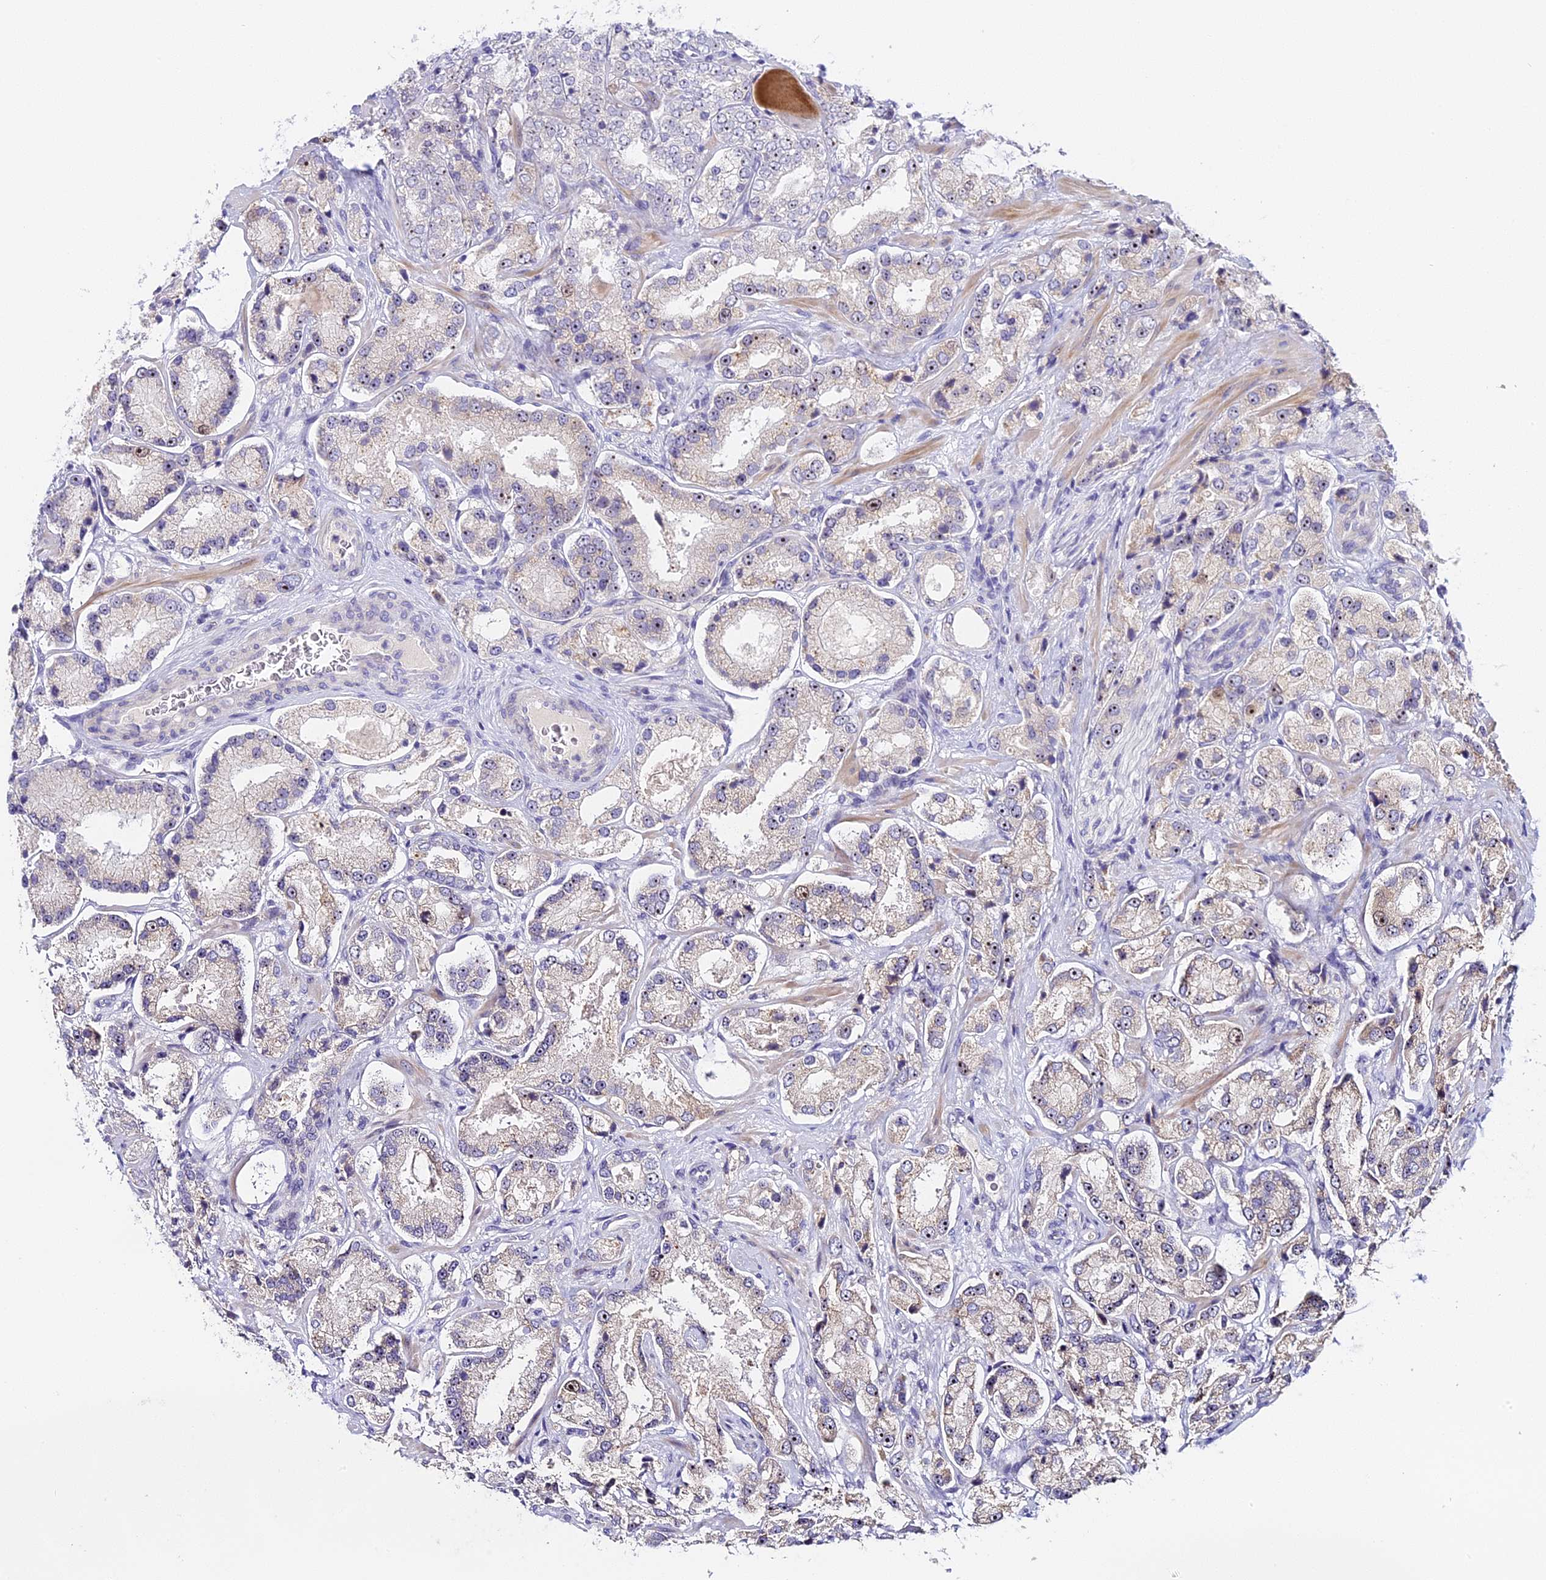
{"staining": {"intensity": "moderate", "quantity": "<25%", "location": "nuclear"}, "tissue": "prostate cancer", "cell_type": "Tumor cells", "image_type": "cancer", "snomed": [{"axis": "morphology", "description": "Adenocarcinoma, High grade"}, {"axis": "topography", "description": "Prostate"}], "caption": "Immunohistochemical staining of prostate cancer (adenocarcinoma (high-grade)) displays low levels of moderate nuclear protein positivity in approximately <25% of tumor cells. (DAB (3,3'-diaminobenzidine) = brown stain, brightfield microscopy at high magnification).", "gene": "RAD51", "patient": {"sex": "male", "age": 64}}